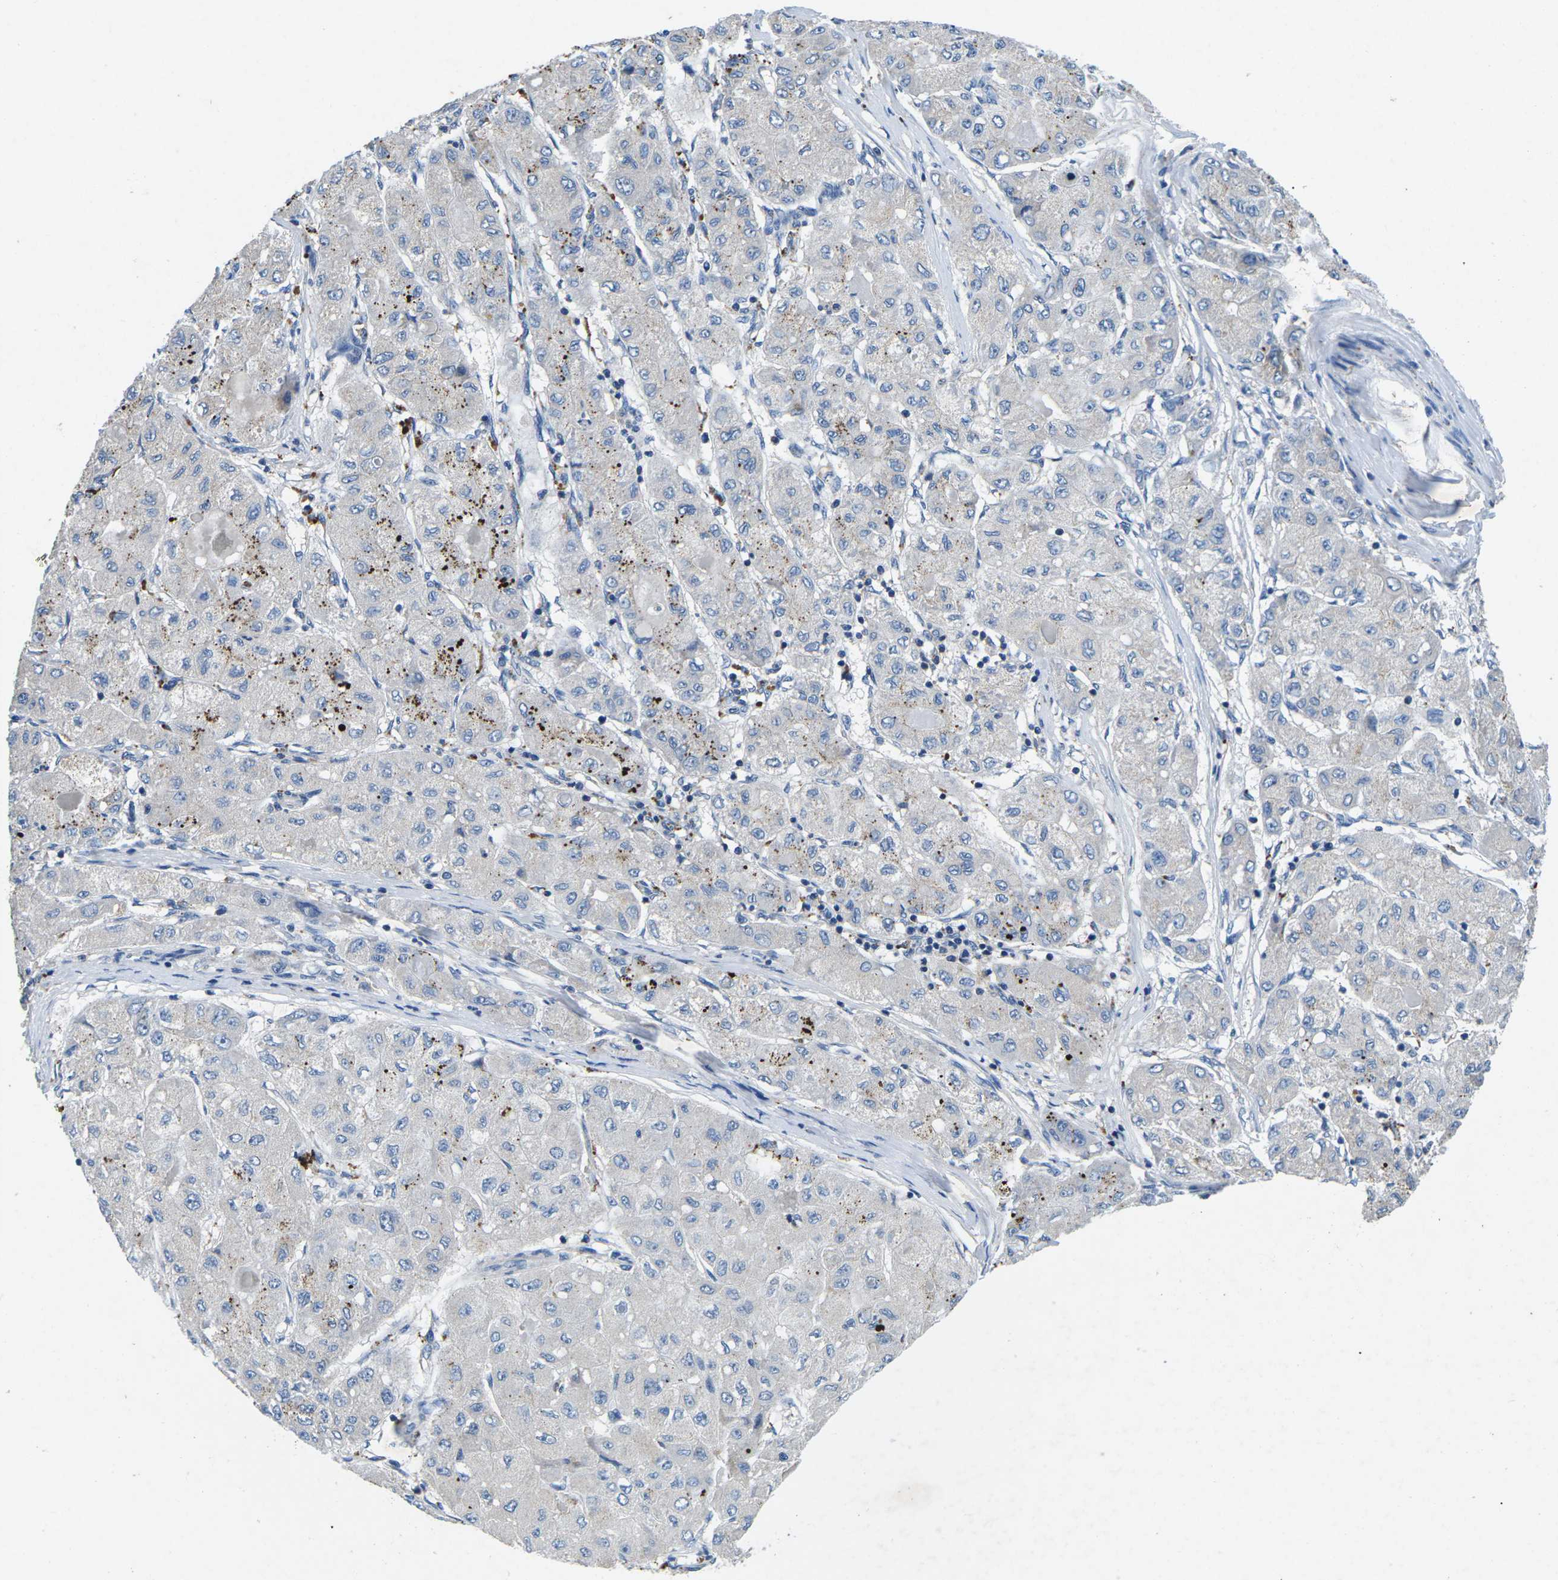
{"staining": {"intensity": "moderate", "quantity": "<25%", "location": "cytoplasmic/membranous"}, "tissue": "liver cancer", "cell_type": "Tumor cells", "image_type": "cancer", "snomed": [{"axis": "morphology", "description": "Carcinoma, Hepatocellular, NOS"}, {"axis": "topography", "description": "Liver"}], "caption": "An IHC histopathology image of tumor tissue is shown. Protein staining in brown highlights moderate cytoplasmic/membranous positivity in liver cancer within tumor cells.", "gene": "PDCD6IP", "patient": {"sex": "male", "age": 80}}